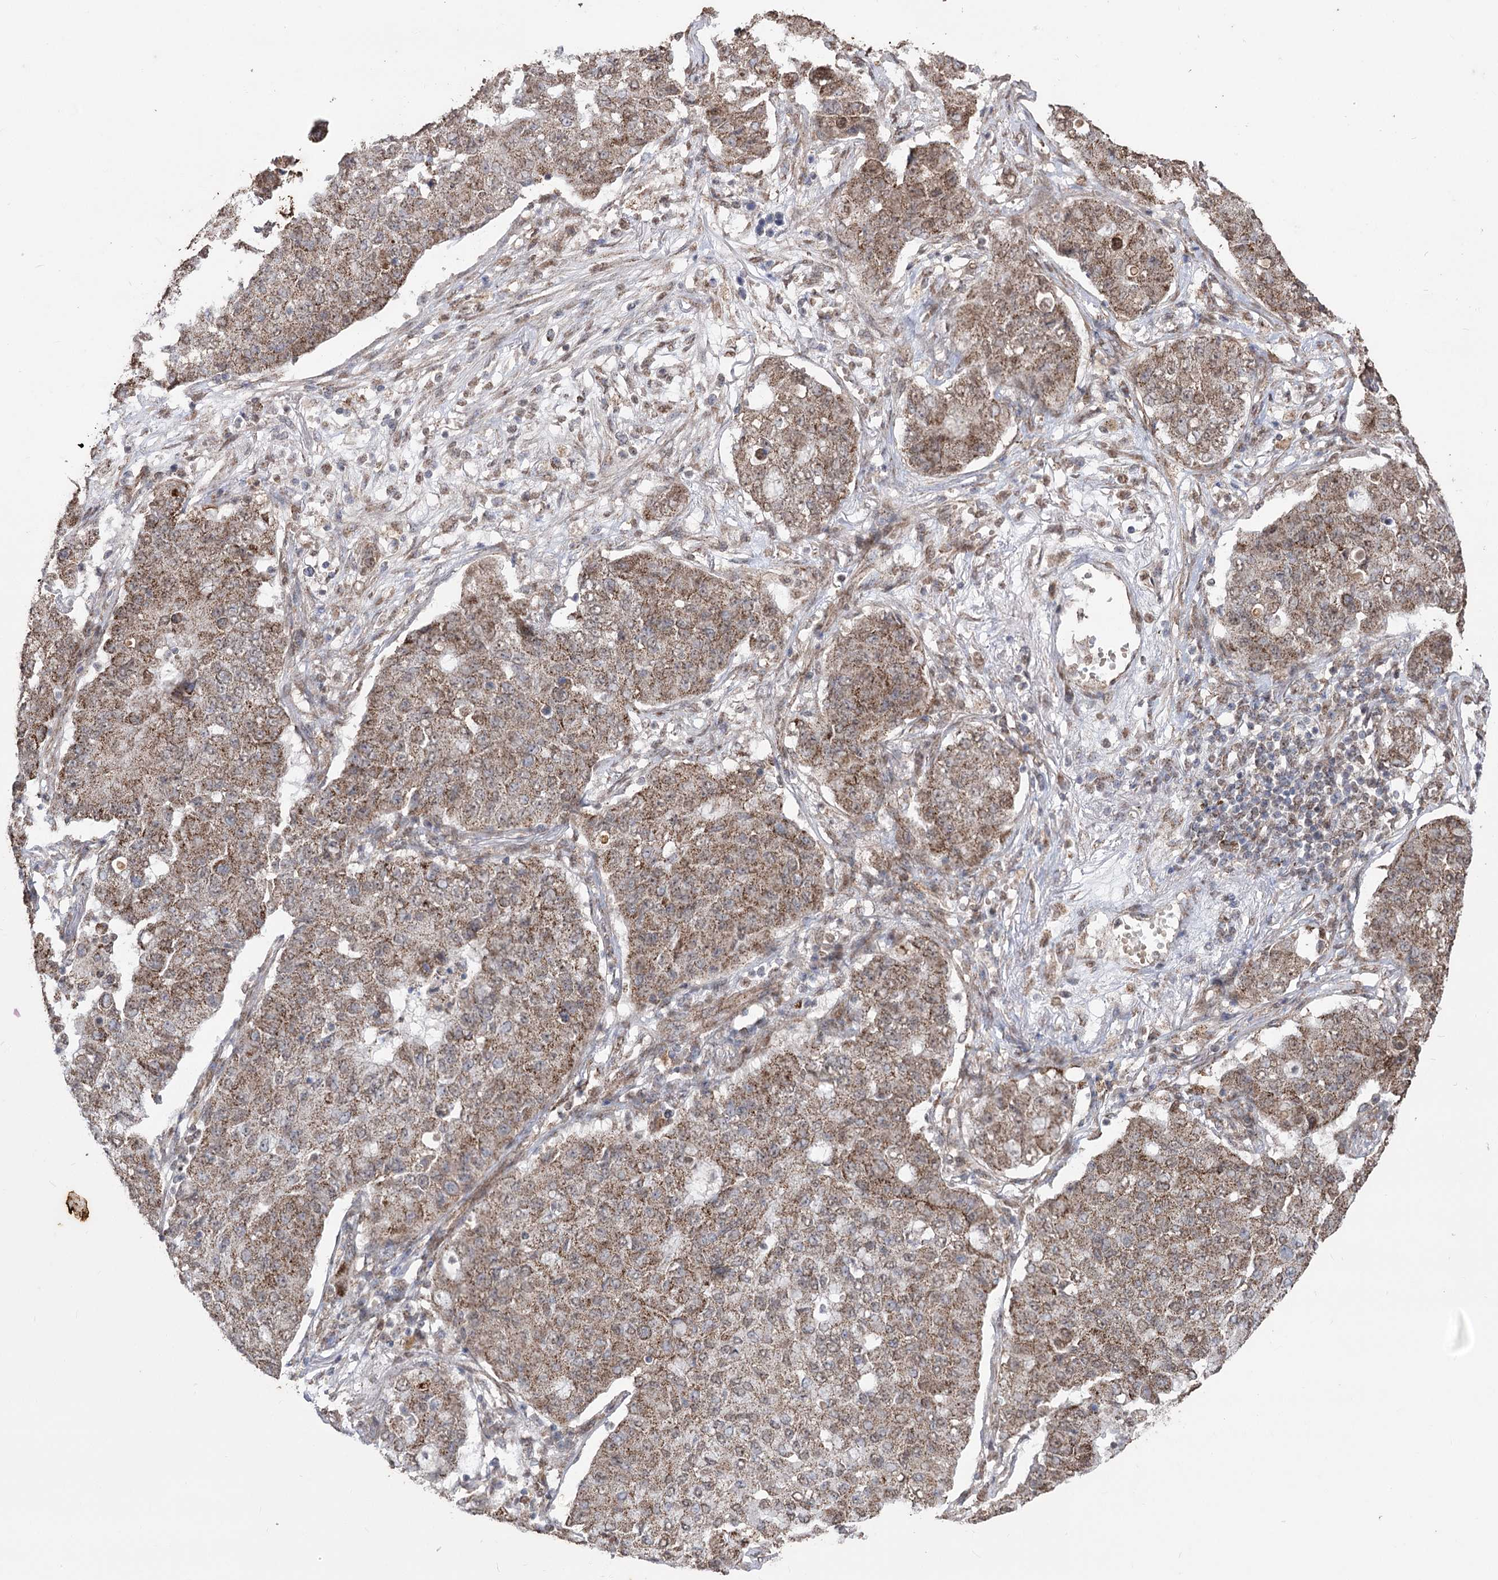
{"staining": {"intensity": "moderate", "quantity": ">75%", "location": "cytoplasmic/membranous"}, "tissue": "lung cancer", "cell_type": "Tumor cells", "image_type": "cancer", "snomed": [{"axis": "morphology", "description": "Squamous cell carcinoma, NOS"}, {"axis": "topography", "description": "Lung"}], "caption": "Immunohistochemistry image of neoplastic tissue: human lung cancer (squamous cell carcinoma) stained using IHC displays medium levels of moderate protein expression localized specifically in the cytoplasmic/membranous of tumor cells, appearing as a cytoplasmic/membranous brown color.", "gene": "ZSCAN23", "patient": {"sex": "male", "age": 74}}